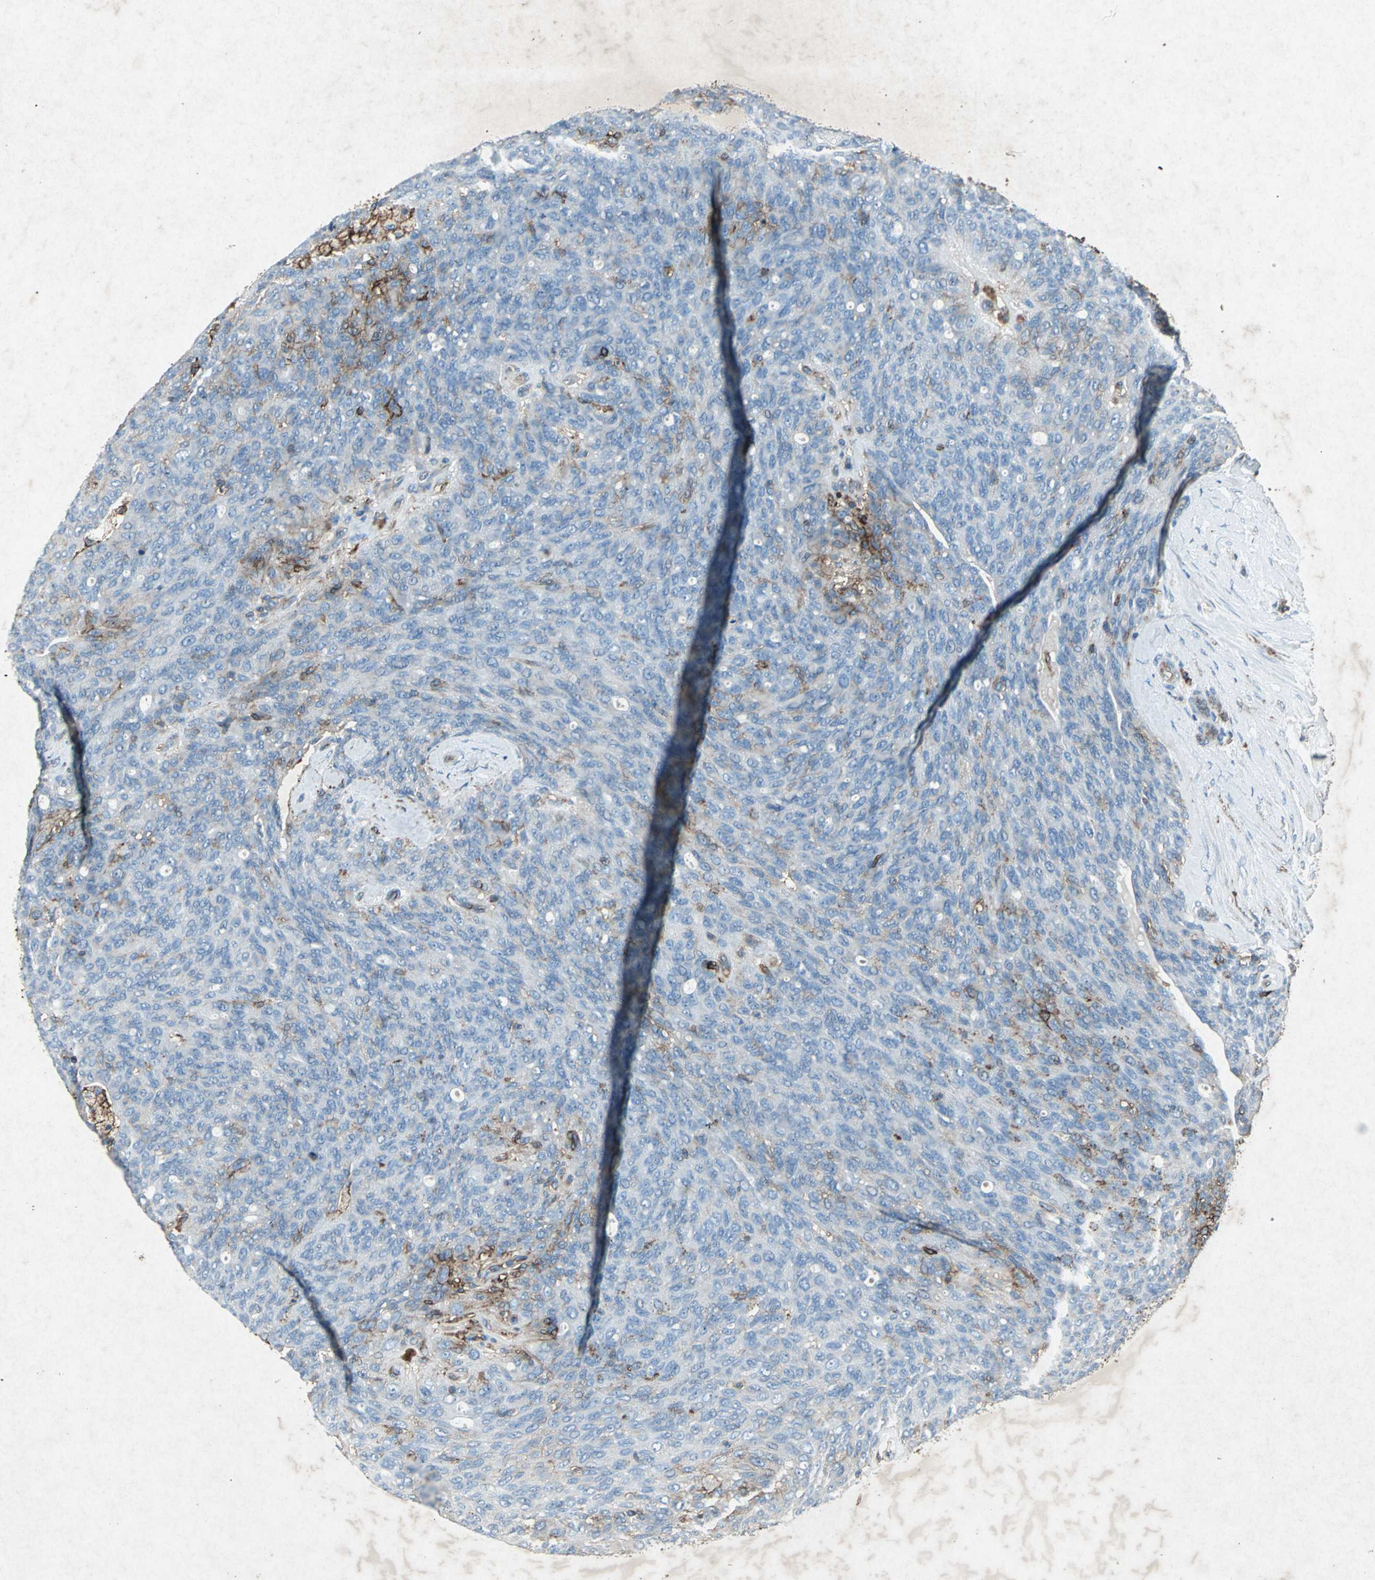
{"staining": {"intensity": "moderate", "quantity": "<25%", "location": "cytoplasmic/membranous"}, "tissue": "ovarian cancer", "cell_type": "Tumor cells", "image_type": "cancer", "snomed": [{"axis": "morphology", "description": "Carcinoma, endometroid"}, {"axis": "topography", "description": "Ovary"}], "caption": "Human ovarian endometroid carcinoma stained with a protein marker demonstrates moderate staining in tumor cells.", "gene": "CCR6", "patient": {"sex": "female", "age": 60}}